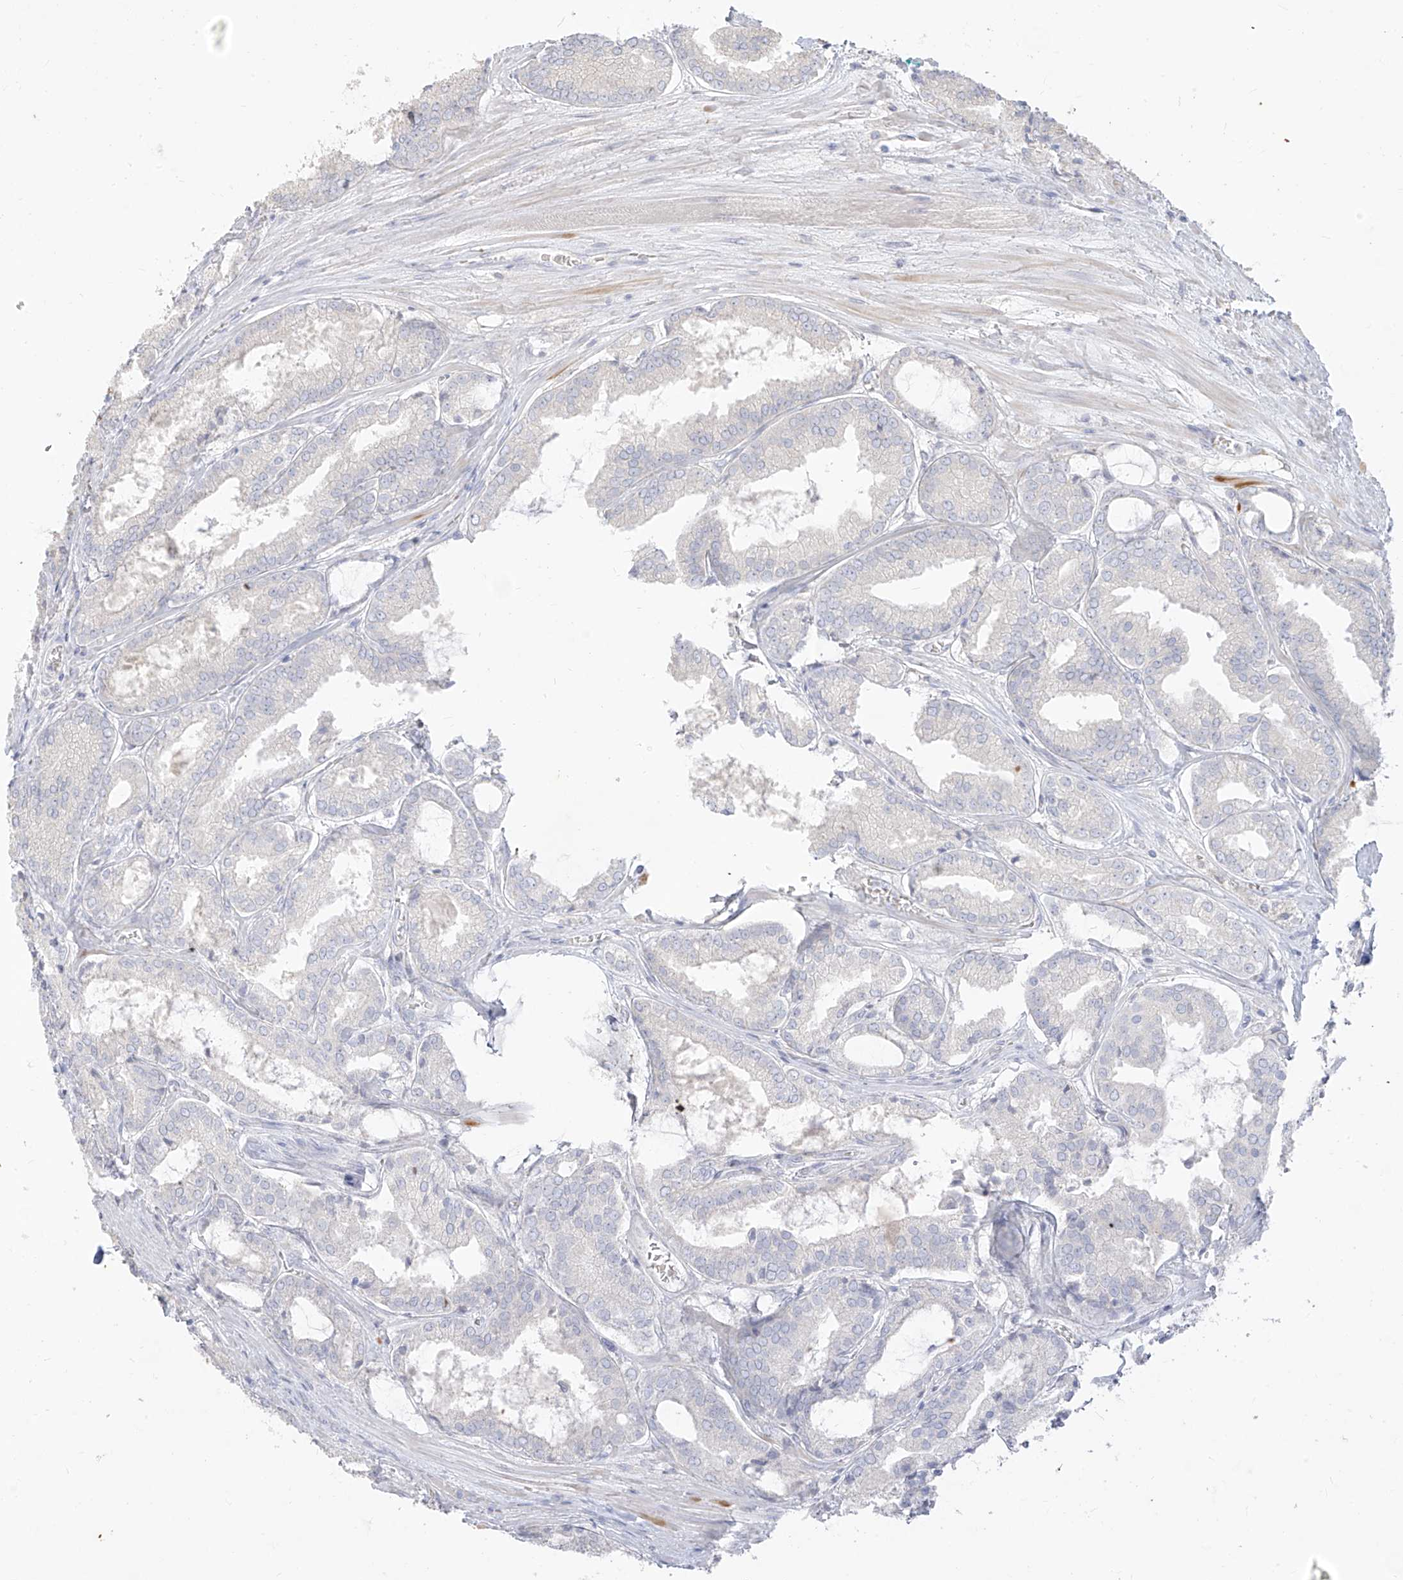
{"staining": {"intensity": "negative", "quantity": "none", "location": "none"}, "tissue": "prostate cancer", "cell_type": "Tumor cells", "image_type": "cancer", "snomed": [{"axis": "morphology", "description": "Adenocarcinoma, Low grade"}, {"axis": "topography", "description": "Prostate"}], "caption": "Tumor cells are negative for brown protein staining in prostate cancer.", "gene": "ARHGEF40", "patient": {"sex": "male", "age": 67}}